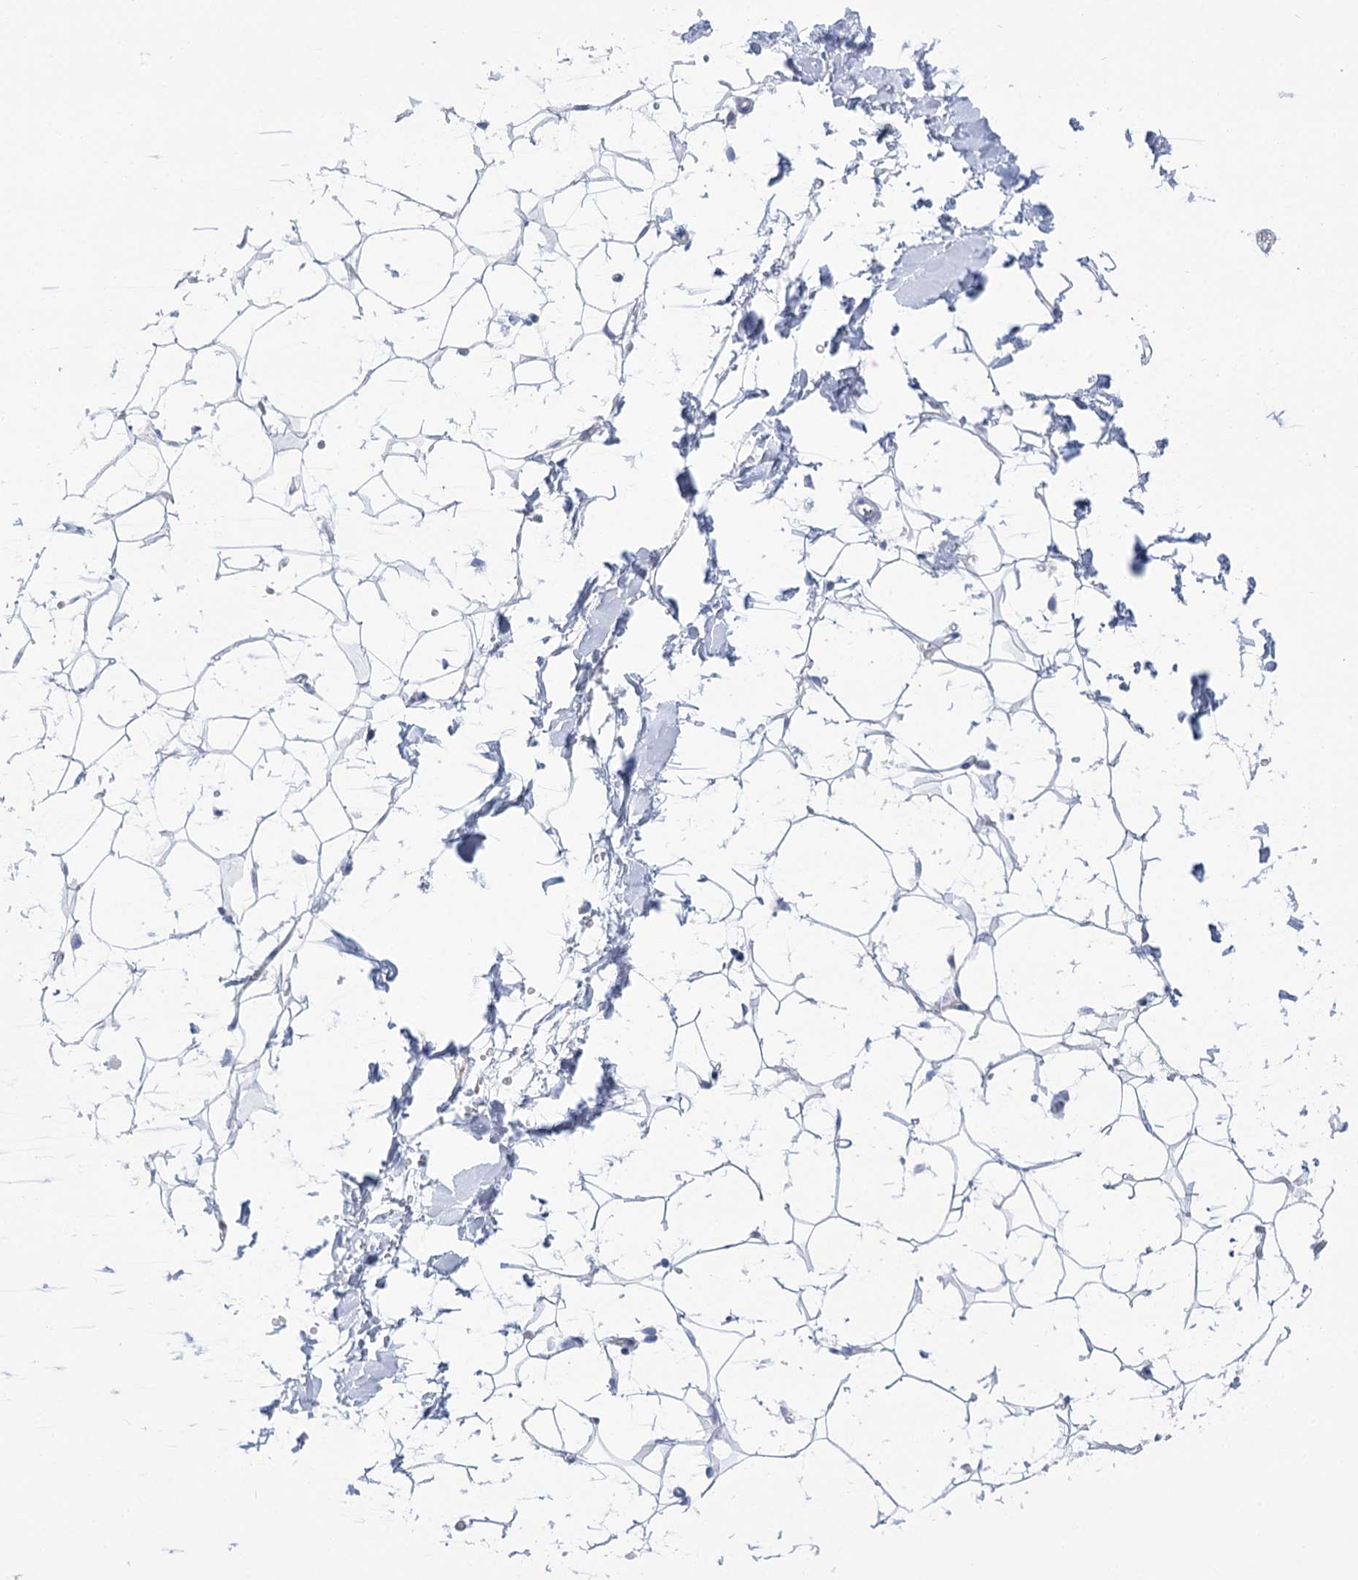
{"staining": {"intensity": "negative", "quantity": "none", "location": "none"}, "tissue": "adipose tissue", "cell_type": "Adipocytes", "image_type": "normal", "snomed": [{"axis": "morphology", "description": "Normal tissue, NOS"}, {"axis": "topography", "description": "Breast"}], "caption": "The photomicrograph exhibits no significant expression in adipocytes of adipose tissue.", "gene": "SIAE", "patient": {"sex": "female", "age": 26}}